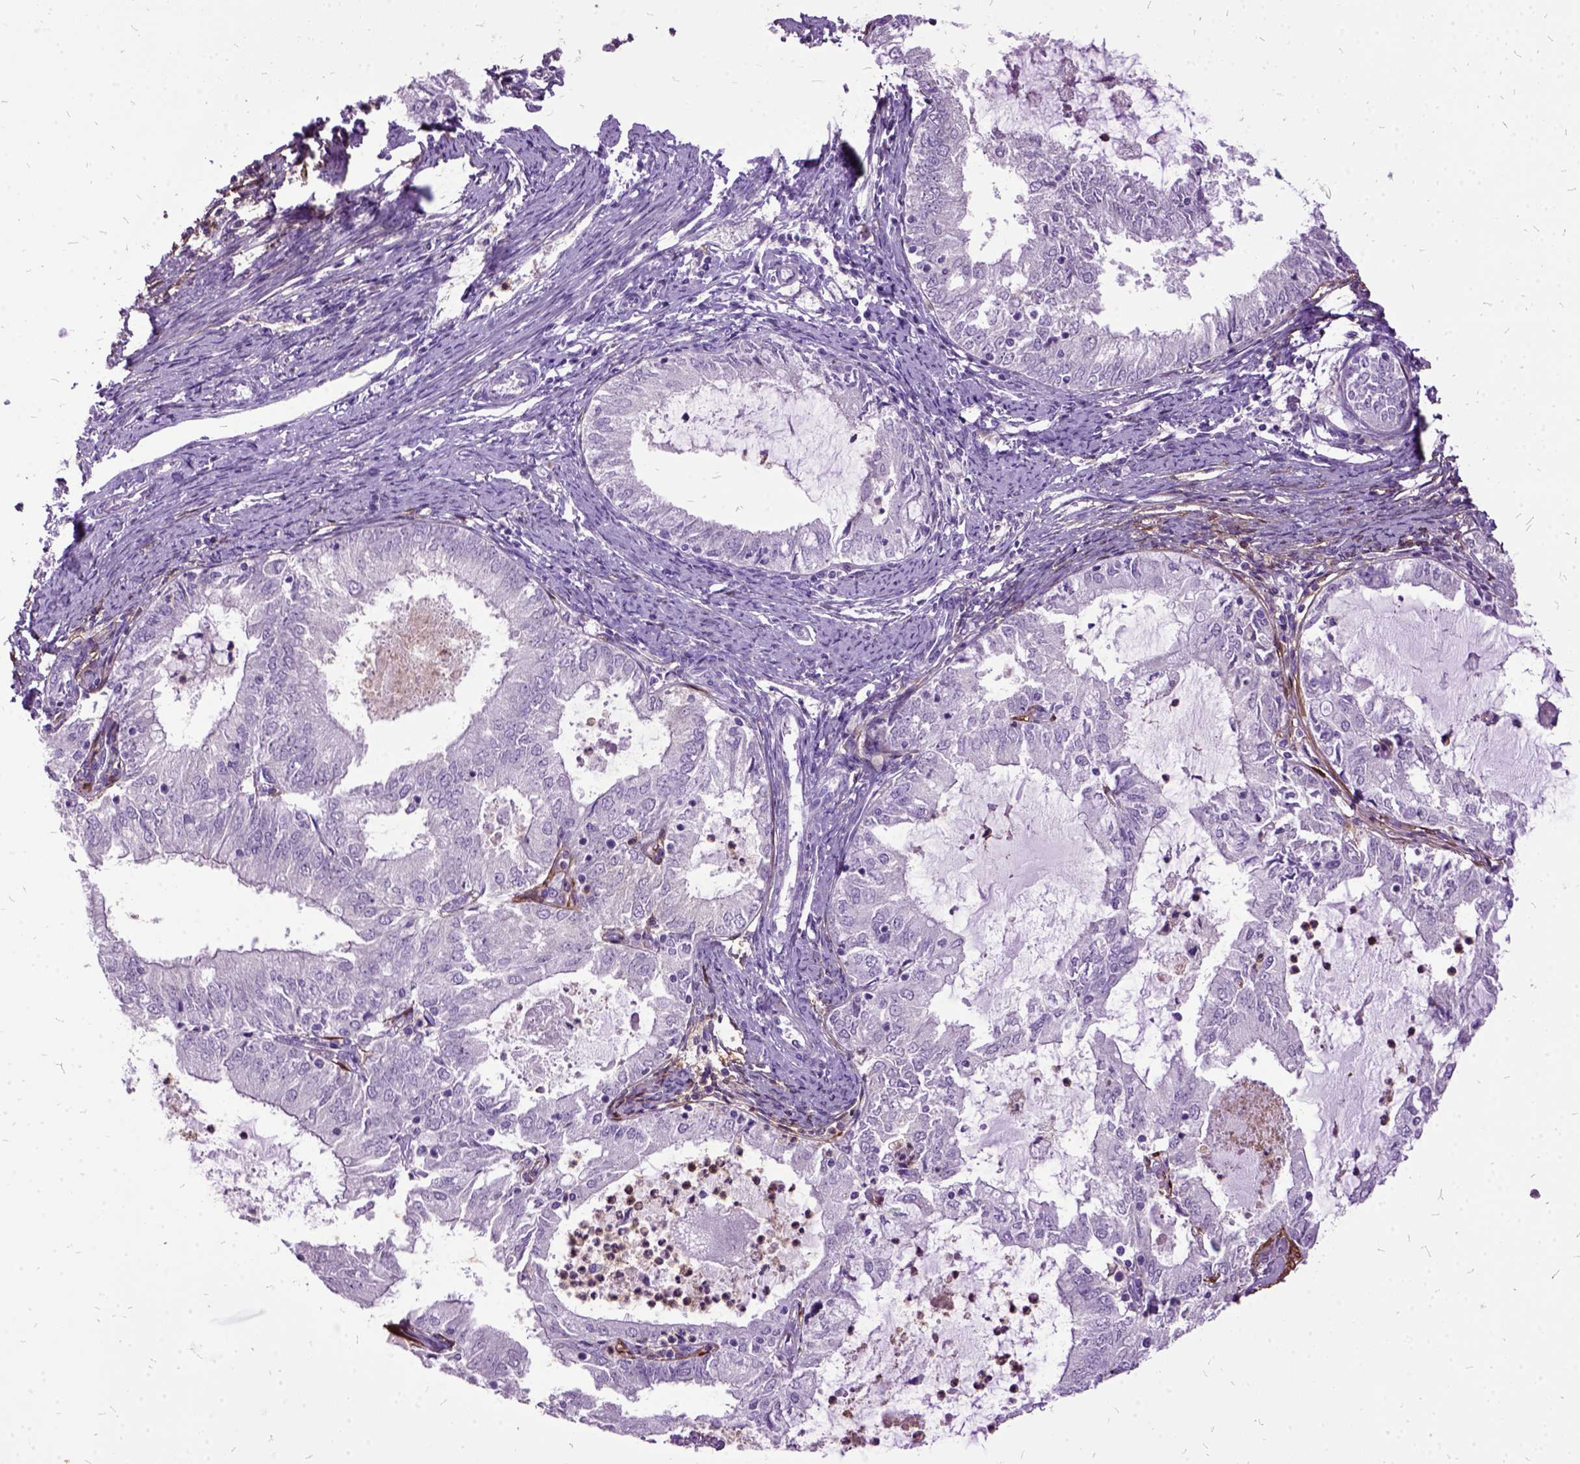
{"staining": {"intensity": "negative", "quantity": "none", "location": "none"}, "tissue": "endometrial cancer", "cell_type": "Tumor cells", "image_type": "cancer", "snomed": [{"axis": "morphology", "description": "Adenocarcinoma, NOS"}, {"axis": "topography", "description": "Endometrium"}], "caption": "DAB (3,3'-diaminobenzidine) immunohistochemical staining of human endometrial adenocarcinoma exhibits no significant positivity in tumor cells.", "gene": "MME", "patient": {"sex": "female", "age": 57}}